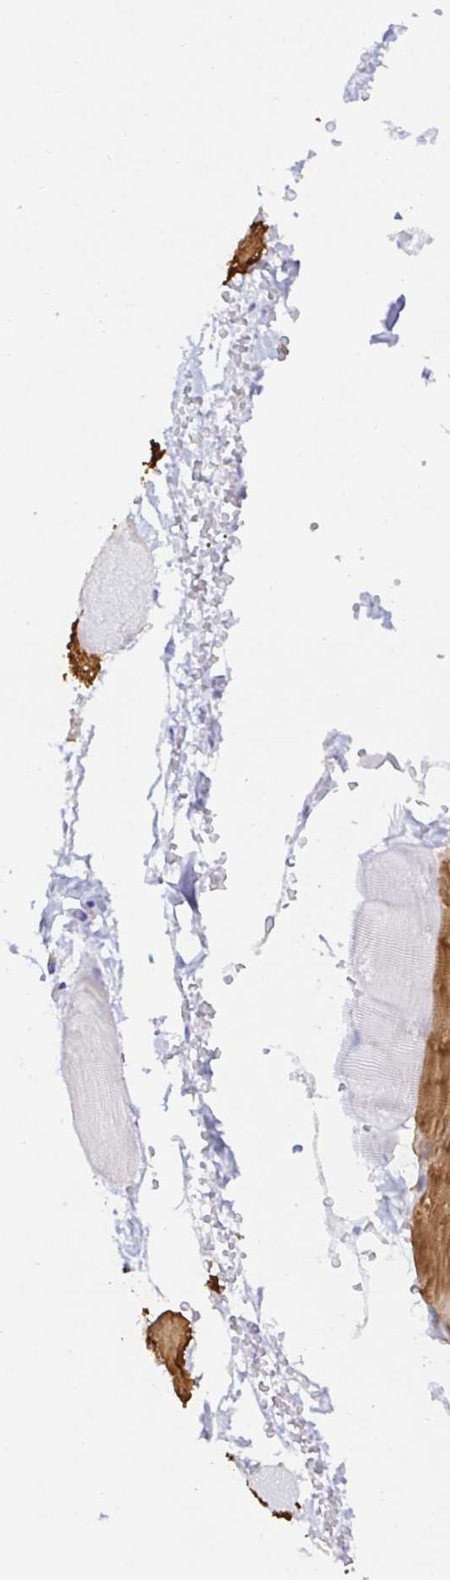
{"staining": {"intensity": "moderate", "quantity": "25%-75%", "location": "cytoplasmic/membranous"}, "tissue": "skeletal muscle", "cell_type": "Myocytes", "image_type": "normal", "snomed": [{"axis": "morphology", "description": "Normal tissue, NOS"}, {"axis": "topography", "description": "Skeletal muscle"}], "caption": "Immunohistochemical staining of unremarkable skeletal muscle exhibits medium levels of moderate cytoplasmic/membranous positivity in about 25%-75% of myocytes. (DAB (3,3'-diaminobenzidine) IHC with brightfield microscopy, high magnification).", "gene": "MON2", "patient": {"sex": "female", "age": 37}}